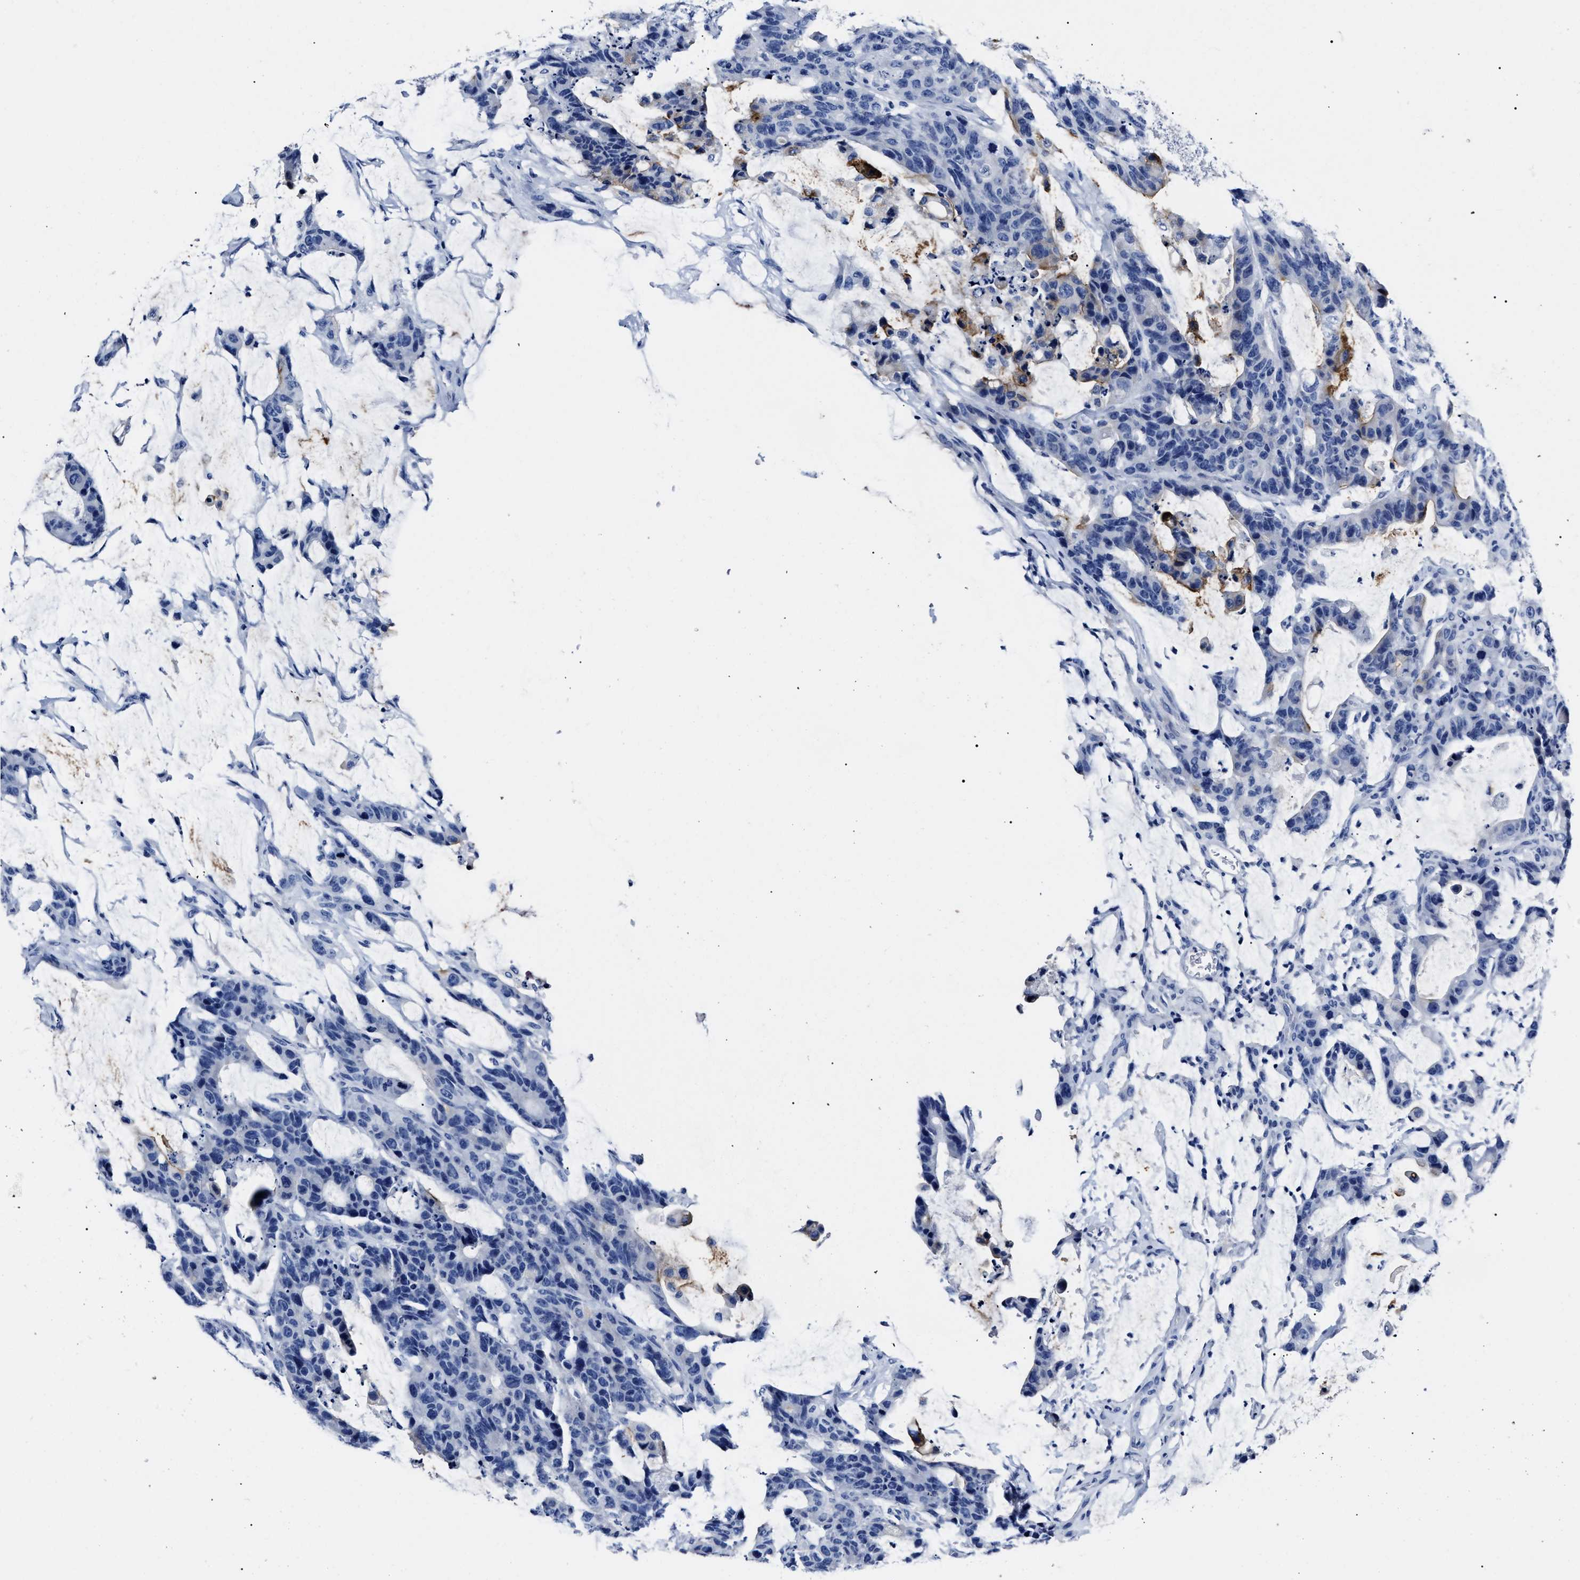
{"staining": {"intensity": "negative", "quantity": "none", "location": "none"}, "tissue": "colorectal cancer", "cell_type": "Tumor cells", "image_type": "cancer", "snomed": [{"axis": "morphology", "description": "Adenocarcinoma, NOS"}, {"axis": "topography", "description": "Colon"}], "caption": "This is an immunohistochemistry photomicrograph of human colorectal adenocarcinoma. There is no positivity in tumor cells.", "gene": "ALPG", "patient": {"sex": "male", "age": 76}}